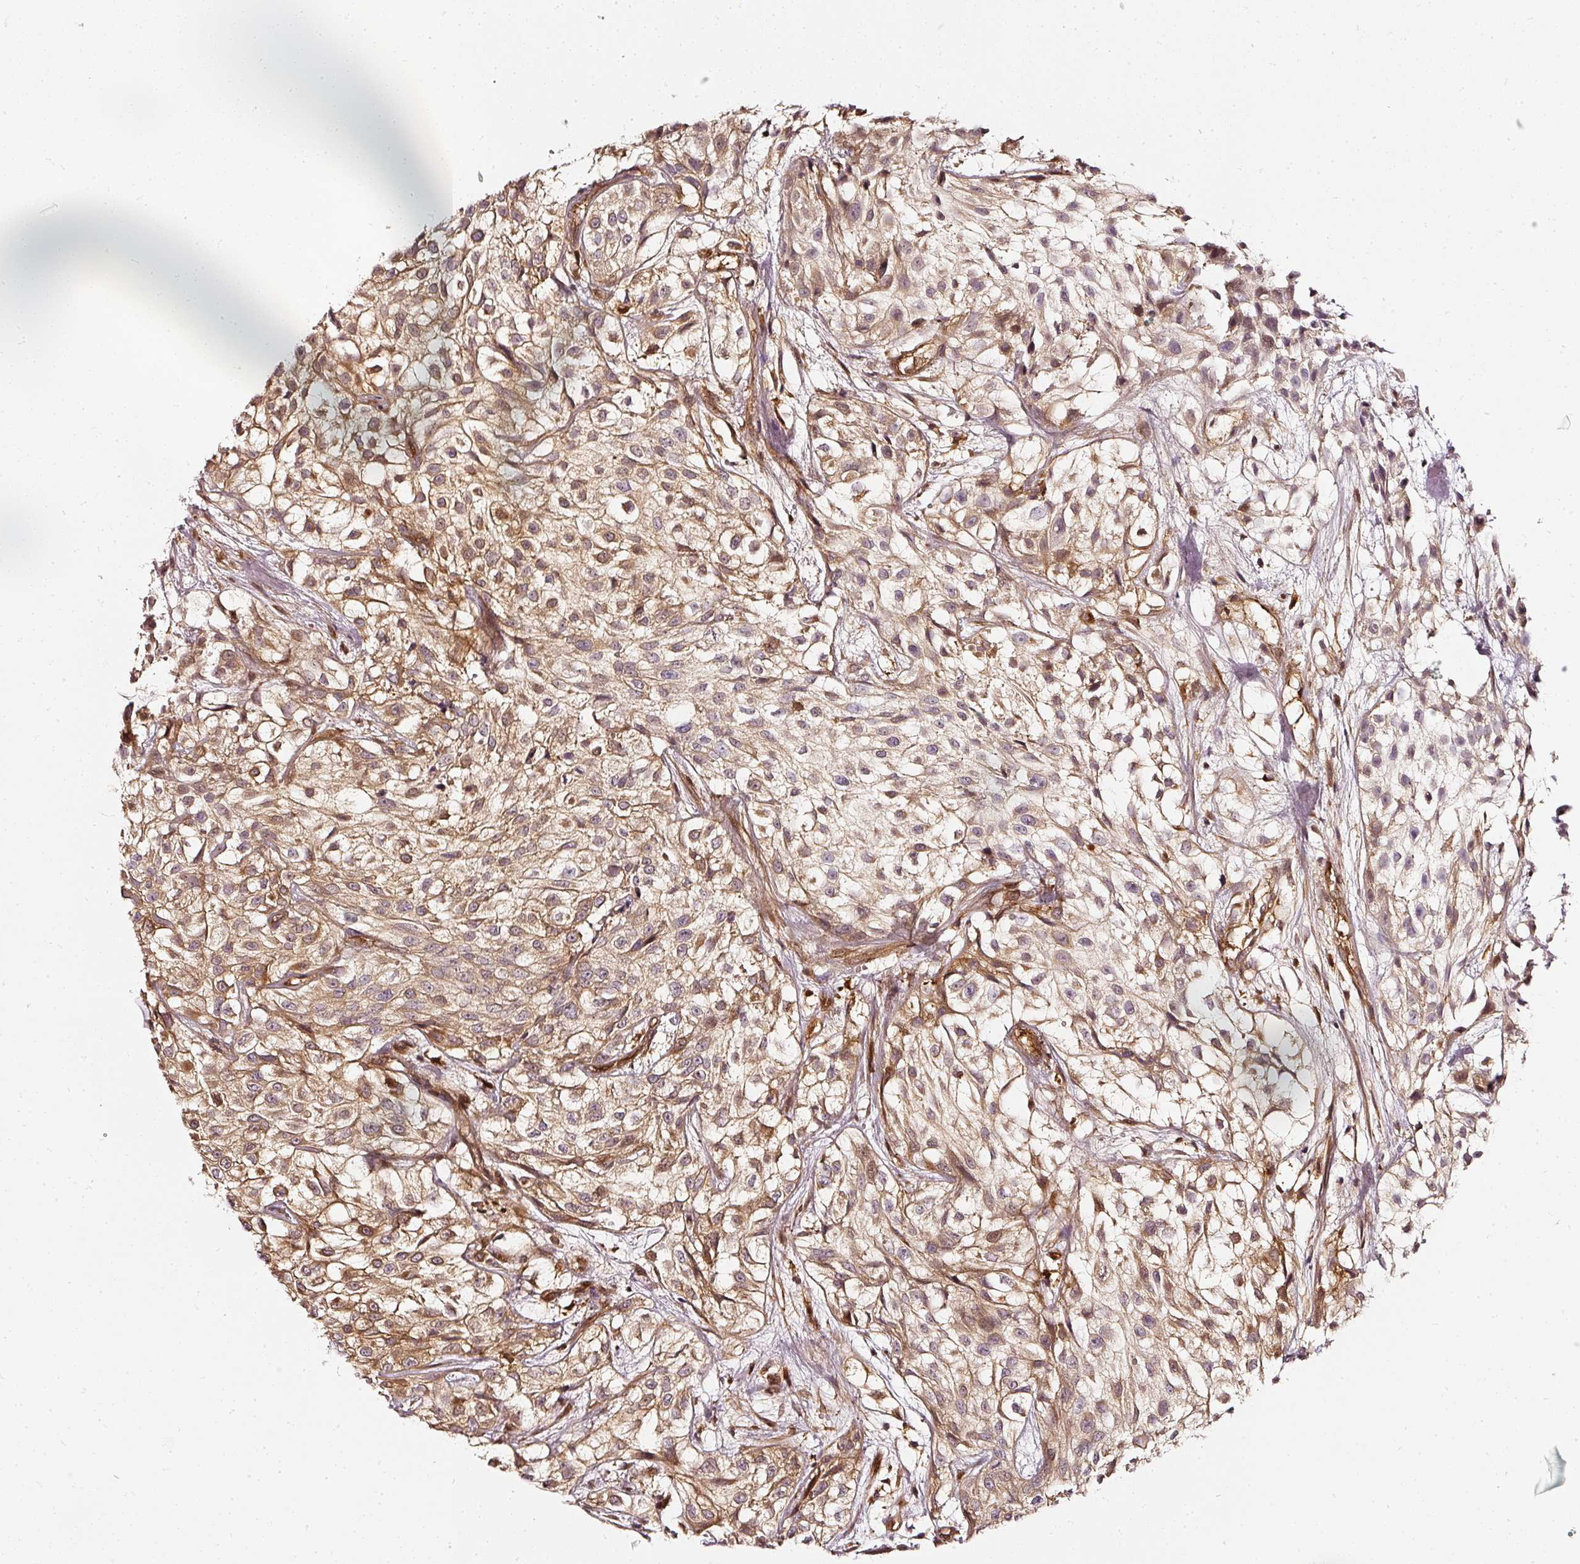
{"staining": {"intensity": "moderate", "quantity": ">75%", "location": "cytoplasmic/membranous,nuclear"}, "tissue": "urothelial cancer", "cell_type": "Tumor cells", "image_type": "cancer", "snomed": [{"axis": "morphology", "description": "Urothelial carcinoma, High grade"}, {"axis": "topography", "description": "Urinary bladder"}], "caption": "IHC (DAB) staining of urothelial cancer reveals moderate cytoplasmic/membranous and nuclear protein staining in about >75% of tumor cells.", "gene": "ASMTL", "patient": {"sex": "male", "age": 56}}